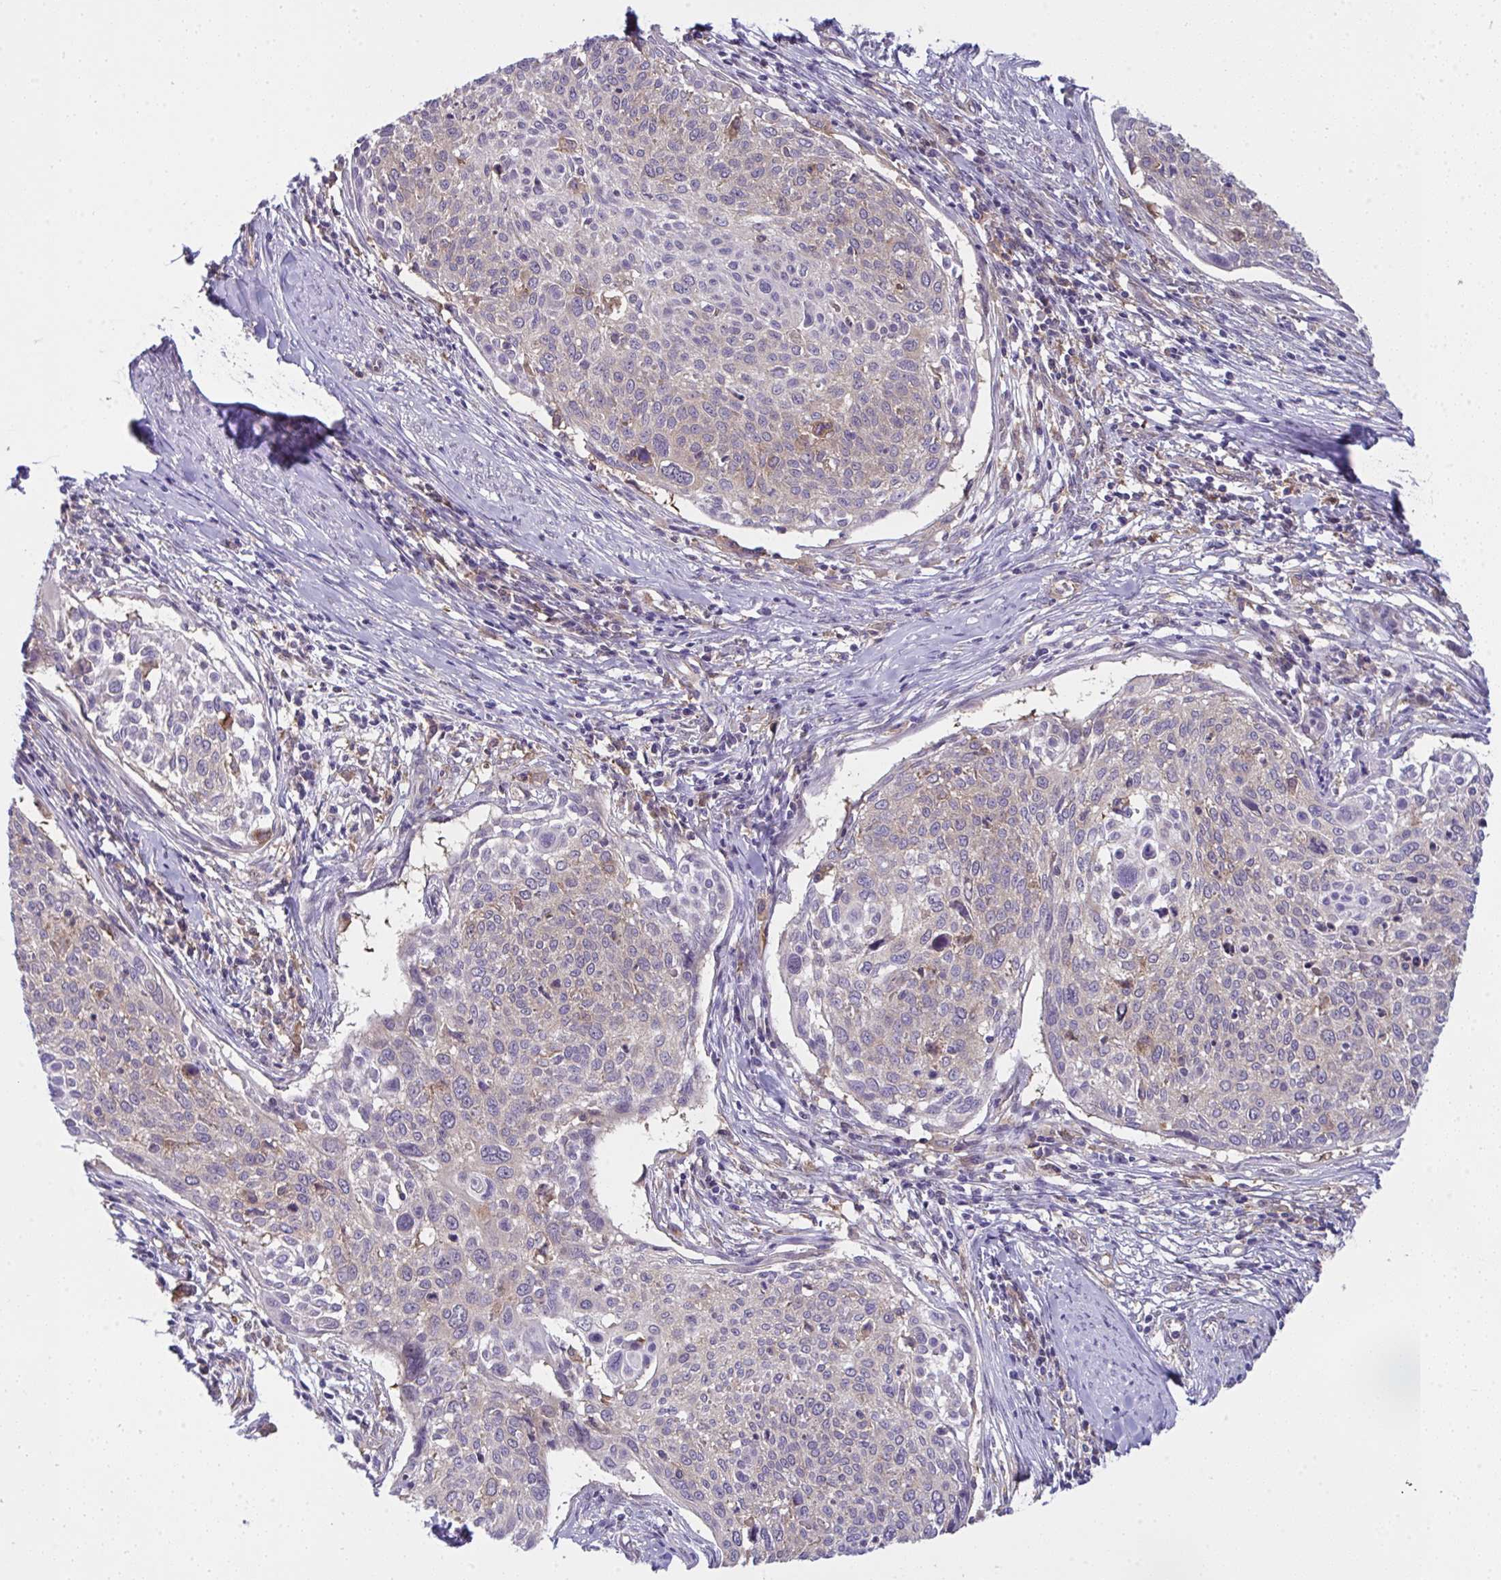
{"staining": {"intensity": "moderate", "quantity": "<25%", "location": "cytoplasmic/membranous"}, "tissue": "cervical cancer", "cell_type": "Tumor cells", "image_type": "cancer", "snomed": [{"axis": "morphology", "description": "Squamous cell carcinoma, NOS"}, {"axis": "topography", "description": "Cervix"}], "caption": "Cervical squamous cell carcinoma stained with a brown dye displays moderate cytoplasmic/membranous positive expression in about <25% of tumor cells.", "gene": "ALDH16A1", "patient": {"sex": "female", "age": 49}}